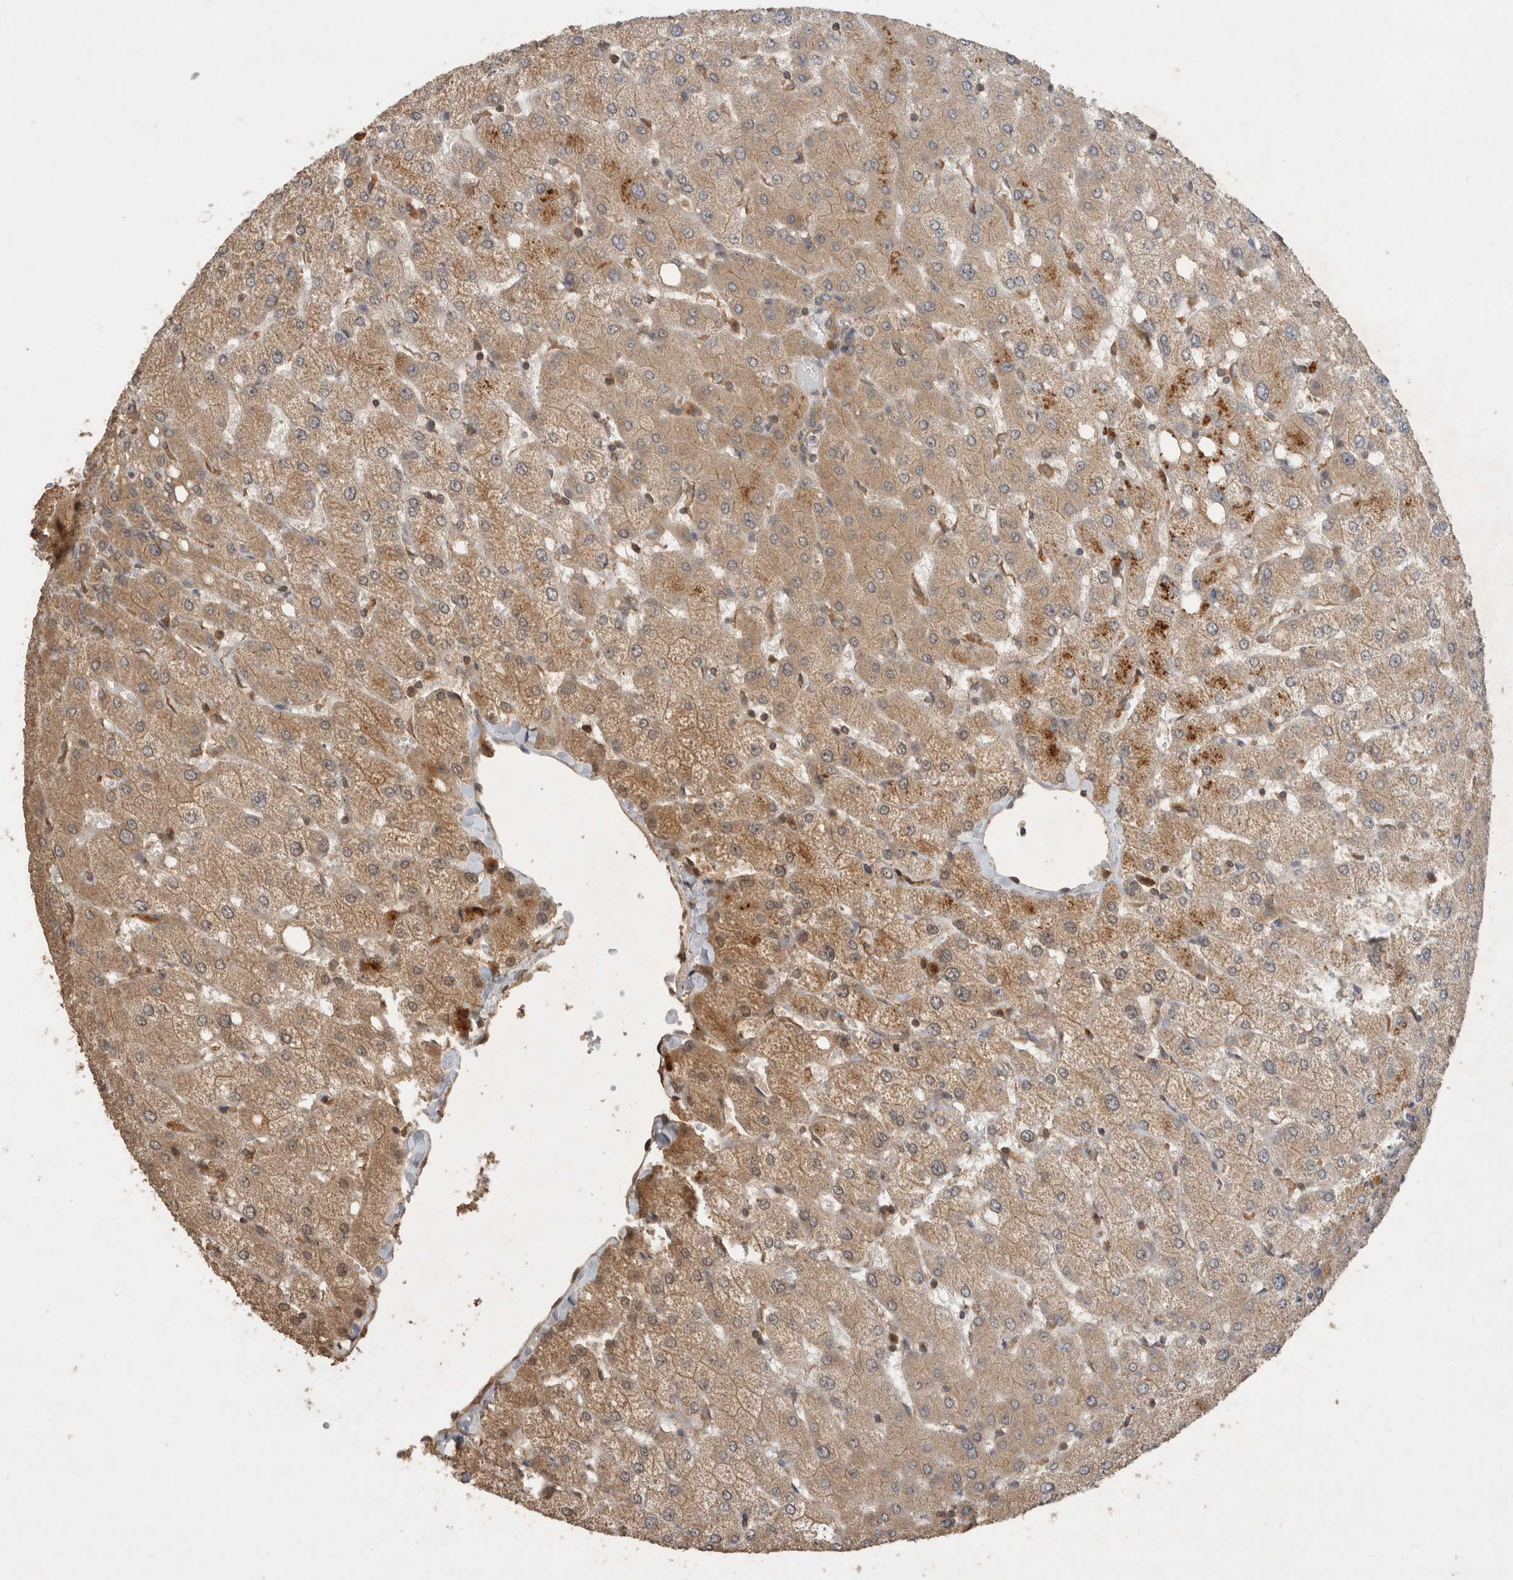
{"staining": {"intensity": "moderate", "quantity": ">75%", "location": "cytoplasmic/membranous"}, "tissue": "liver", "cell_type": "Cholangiocytes", "image_type": "normal", "snomed": [{"axis": "morphology", "description": "Normal tissue, NOS"}, {"axis": "topography", "description": "Liver"}], "caption": "IHC staining of unremarkable liver, which displays medium levels of moderate cytoplasmic/membranous positivity in approximately >75% of cholangiocytes indicating moderate cytoplasmic/membranous protein staining. The staining was performed using DAB (3,3'-diaminobenzidine) (brown) for protein detection and nuclei were counterstained in hematoxylin (blue).", "gene": "OTUD7B", "patient": {"sex": "female", "age": 54}}